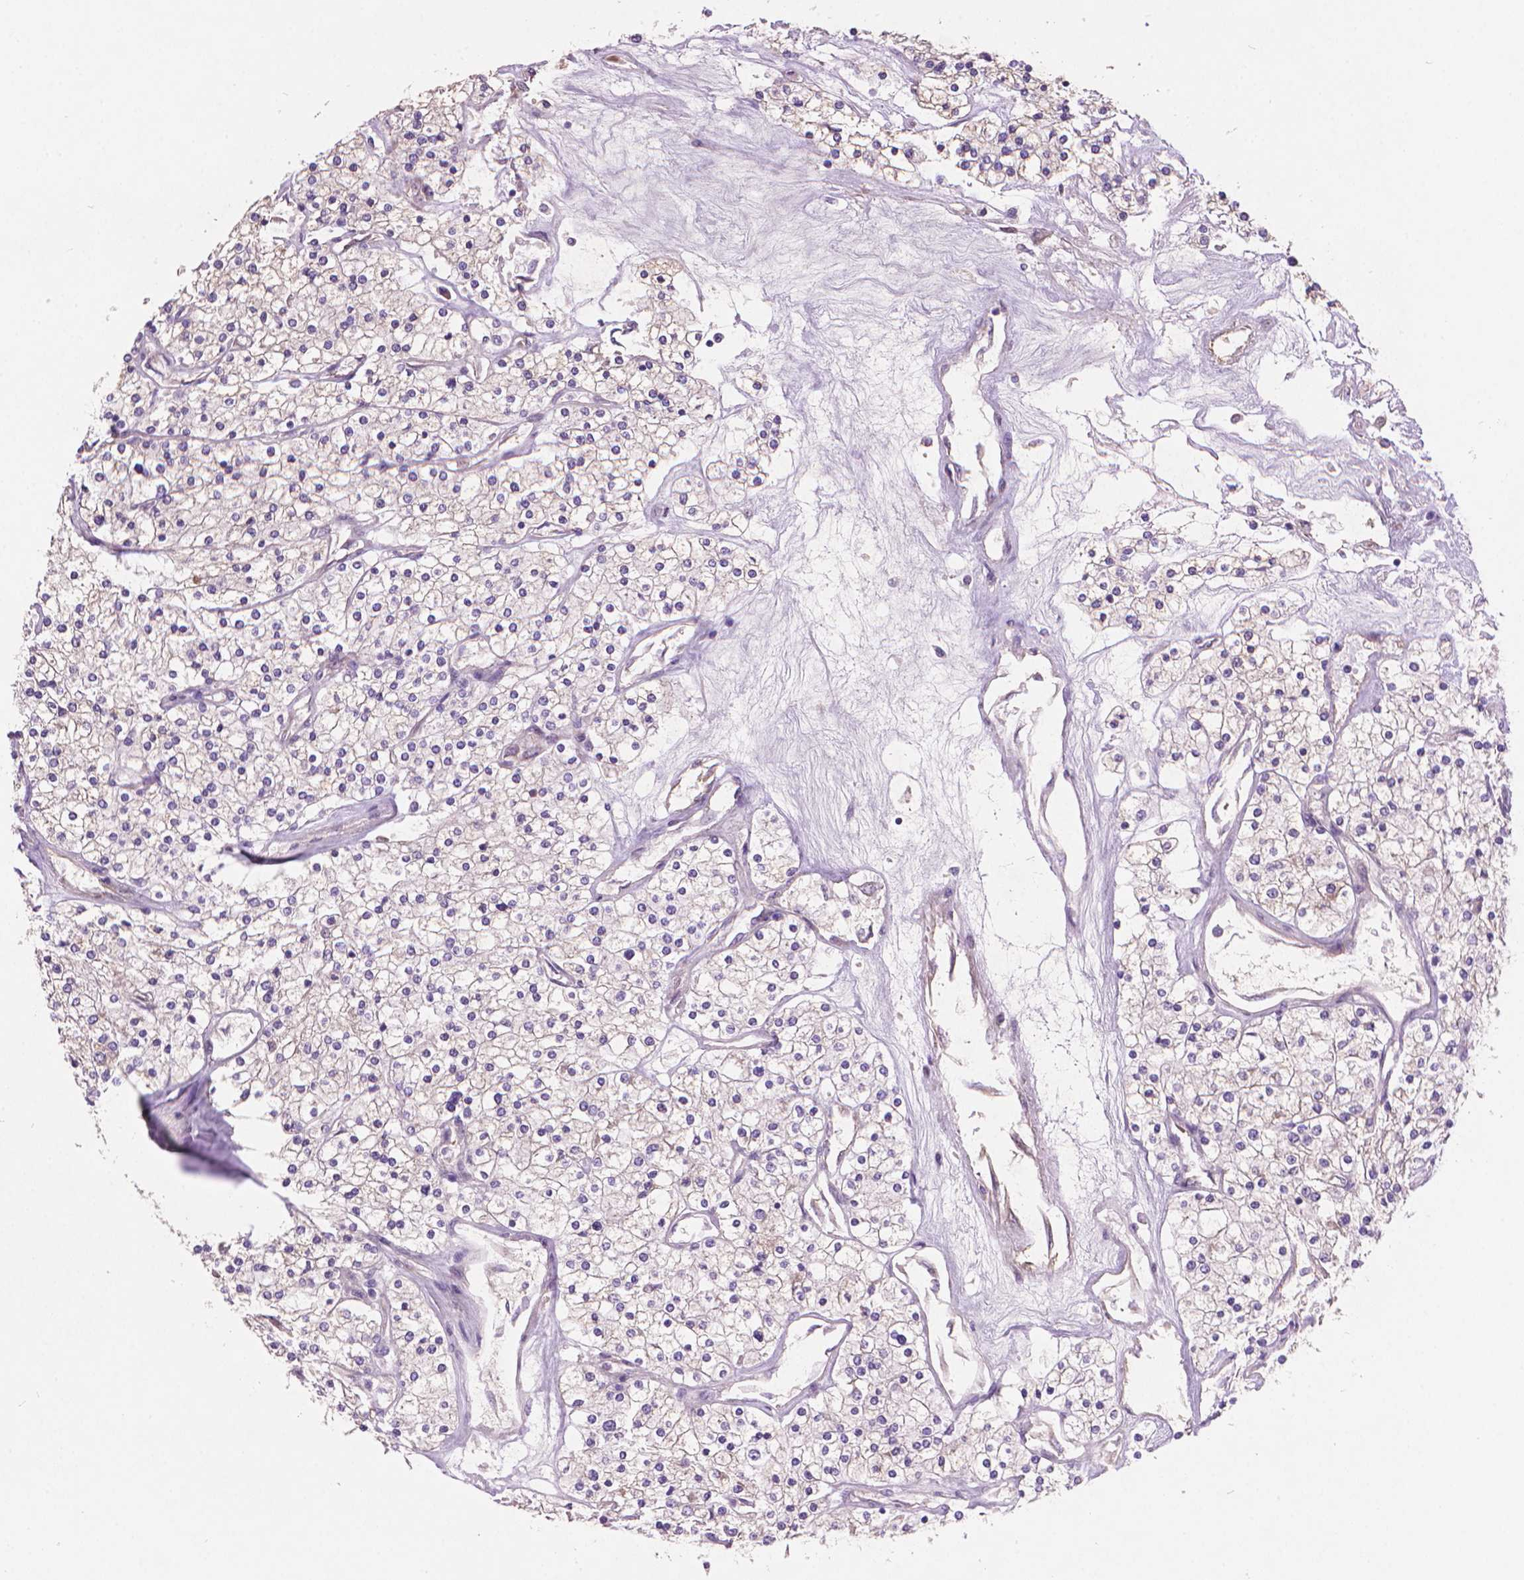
{"staining": {"intensity": "negative", "quantity": "none", "location": "none"}, "tissue": "renal cancer", "cell_type": "Tumor cells", "image_type": "cancer", "snomed": [{"axis": "morphology", "description": "Adenocarcinoma, NOS"}, {"axis": "topography", "description": "Kidney"}], "caption": "Adenocarcinoma (renal) was stained to show a protein in brown. There is no significant expression in tumor cells. Brightfield microscopy of immunohistochemistry stained with DAB (brown) and hematoxylin (blue), captured at high magnification.", "gene": "AMMECR1", "patient": {"sex": "male", "age": 80}}